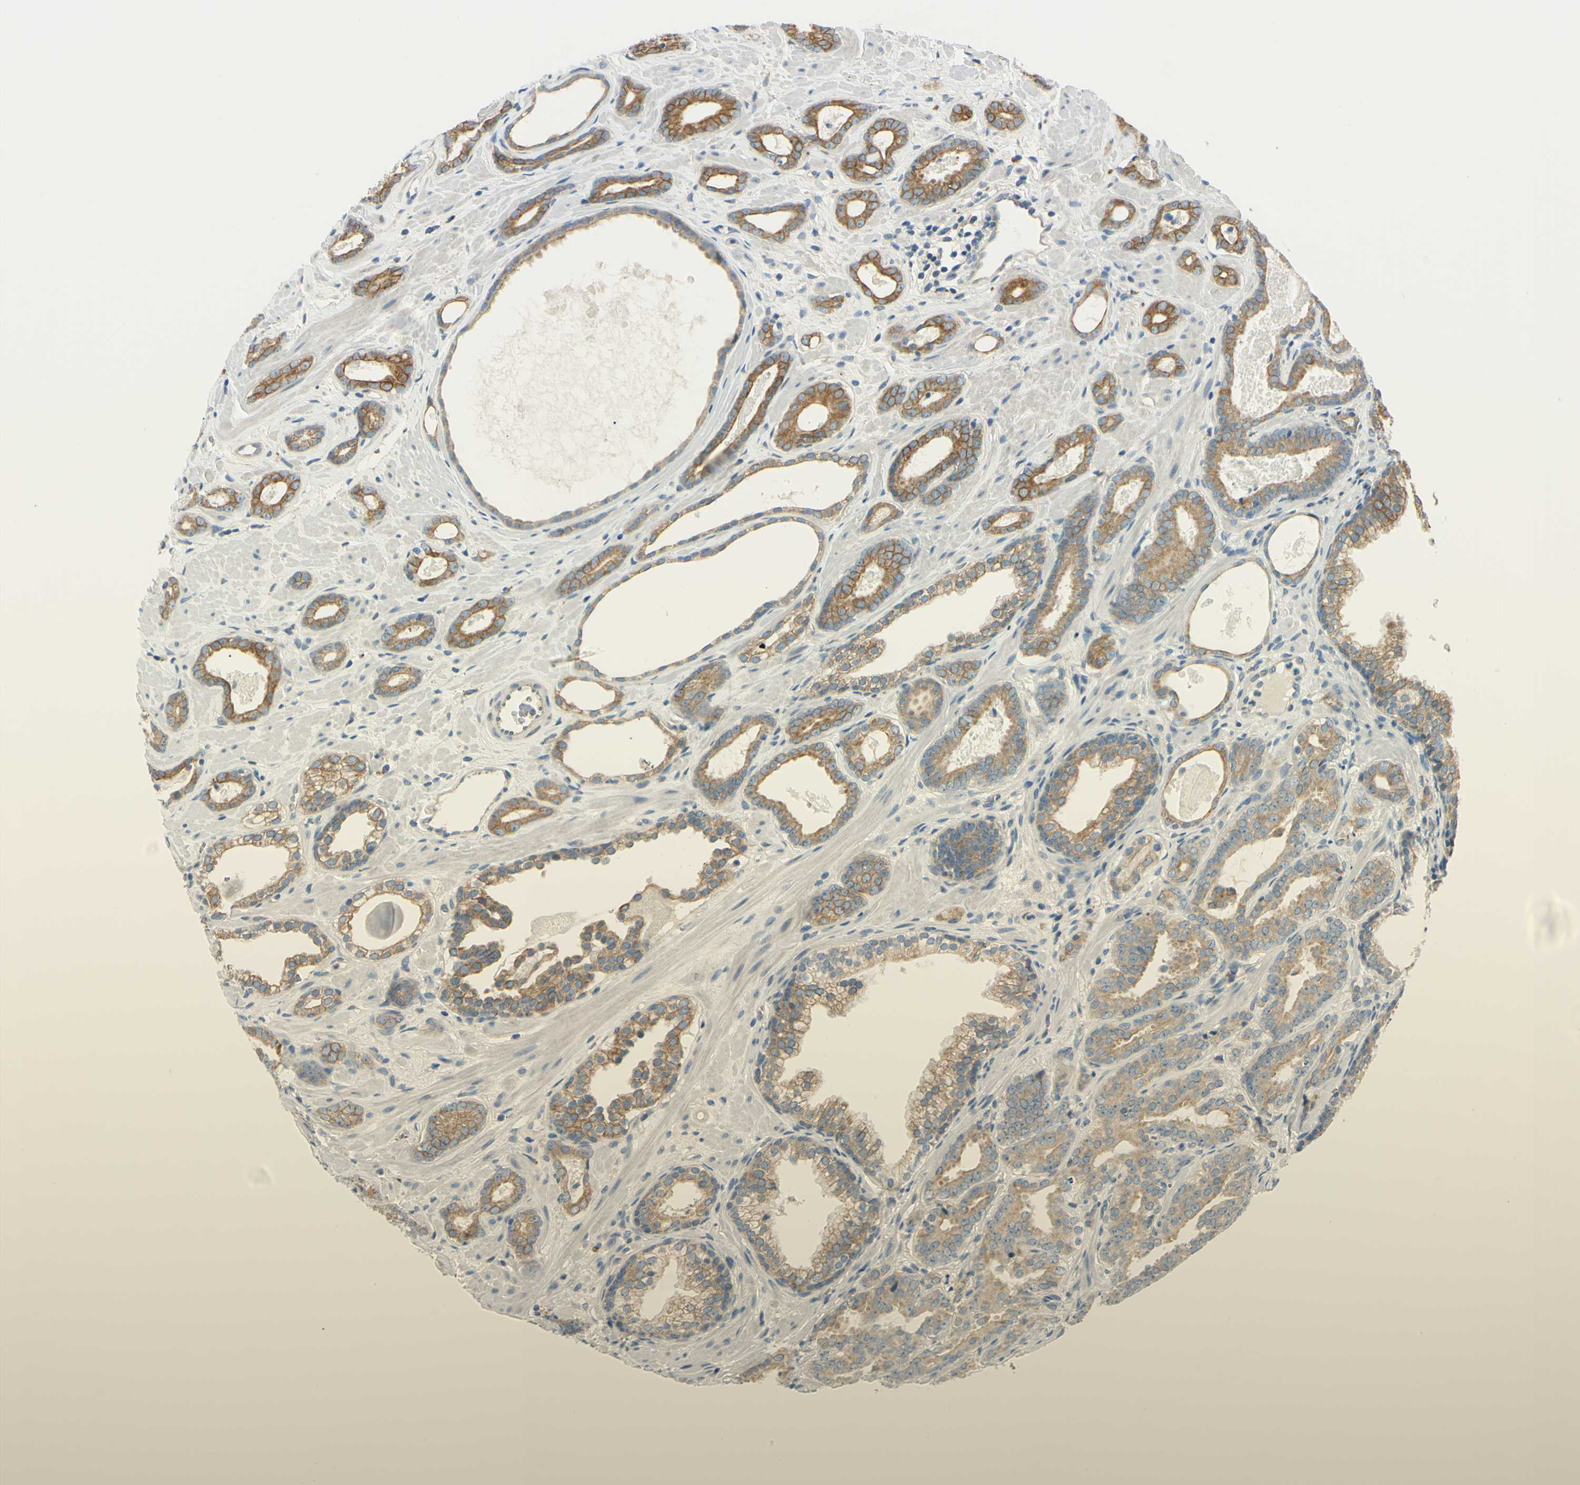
{"staining": {"intensity": "moderate", "quantity": ">75%", "location": "cytoplasmic/membranous"}, "tissue": "prostate cancer", "cell_type": "Tumor cells", "image_type": "cancer", "snomed": [{"axis": "morphology", "description": "Adenocarcinoma, Low grade"}, {"axis": "topography", "description": "Prostate"}], "caption": "Prostate cancer (adenocarcinoma (low-grade)) tissue demonstrates moderate cytoplasmic/membranous positivity in approximately >75% of tumor cells, visualized by immunohistochemistry. (brown staining indicates protein expression, while blue staining denotes nuclei).", "gene": "LAMA3", "patient": {"sex": "male", "age": 57}}